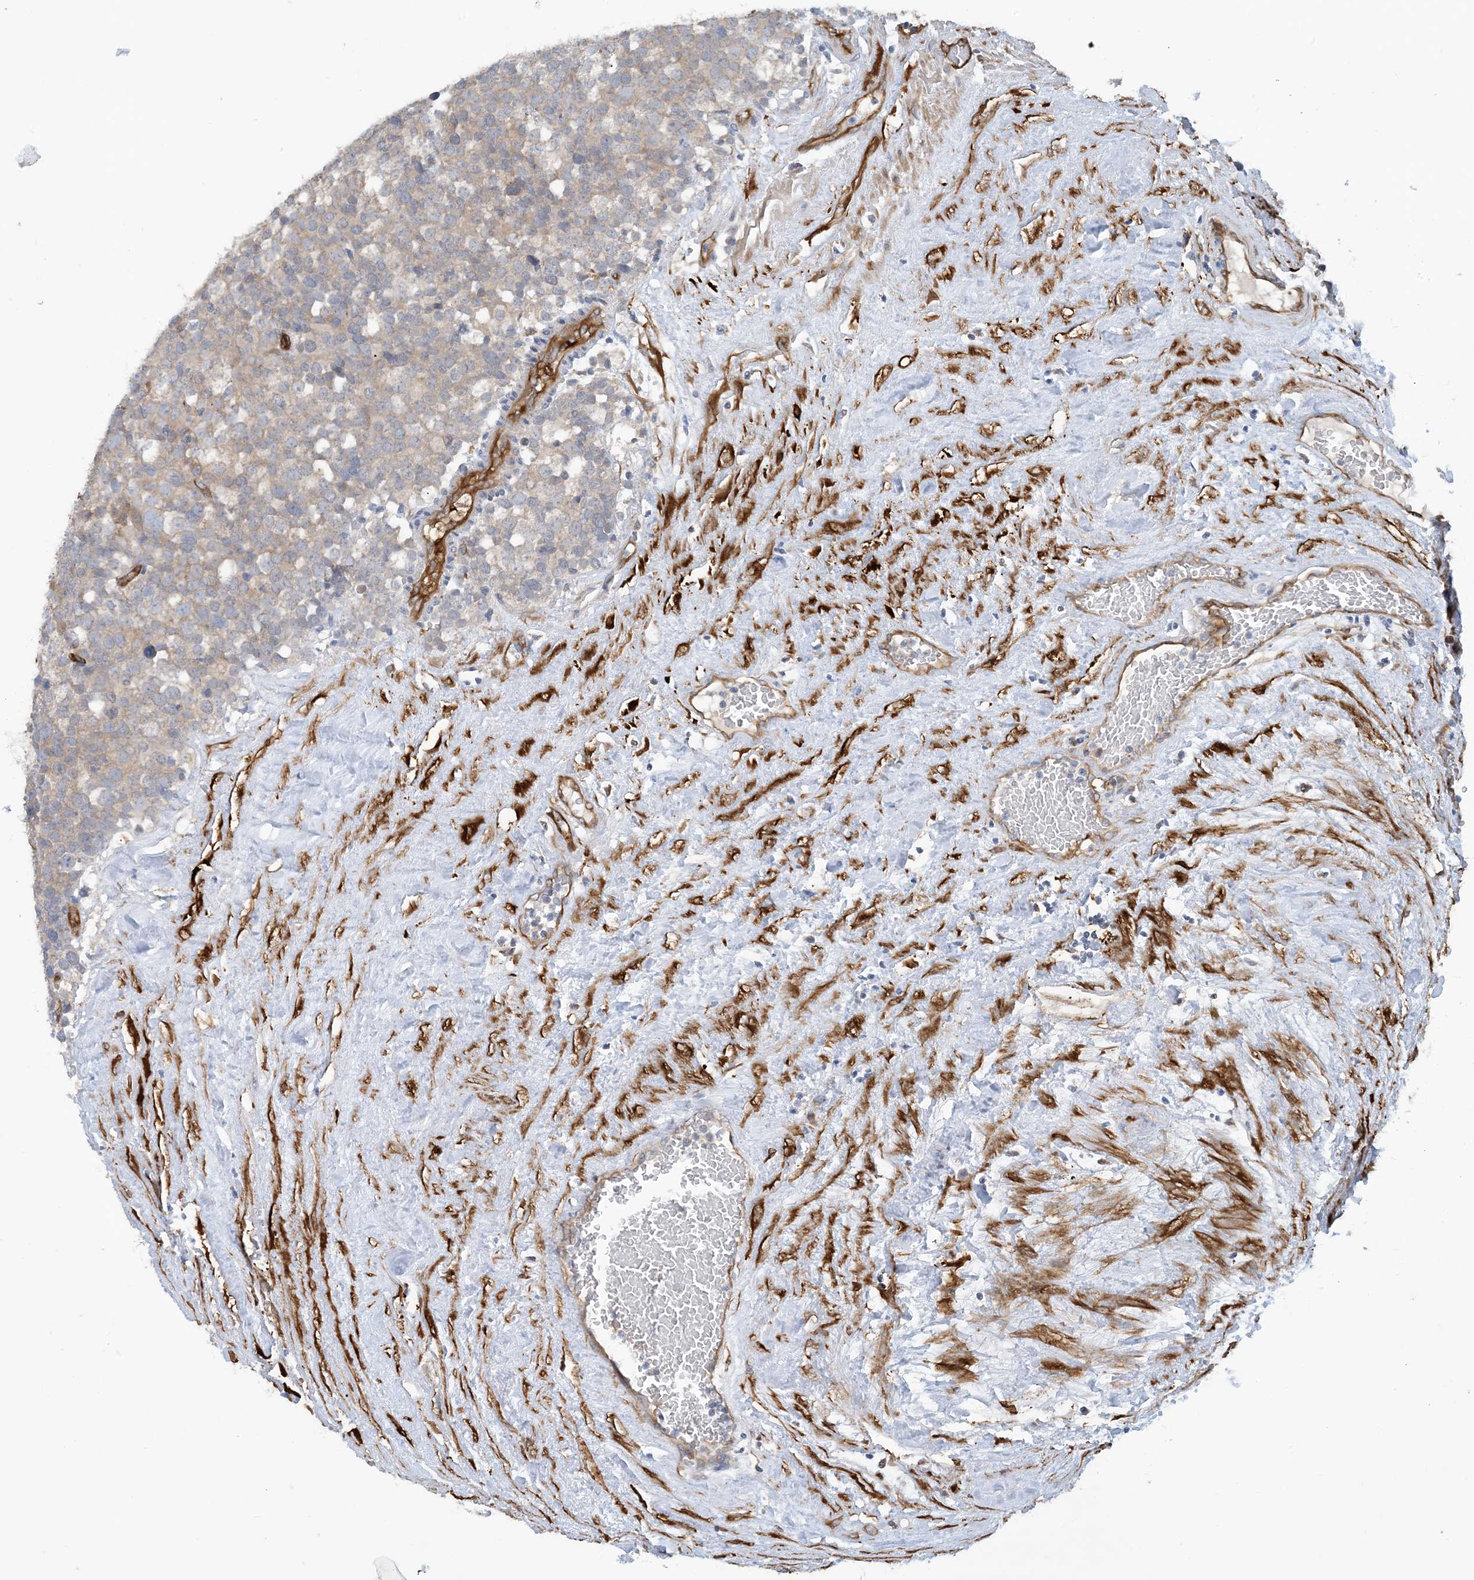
{"staining": {"intensity": "weak", "quantity": "25%-75%", "location": "cytoplasmic/membranous"}, "tissue": "testis cancer", "cell_type": "Tumor cells", "image_type": "cancer", "snomed": [{"axis": "morphology", "description": "Seminoma, NOS"}, {"axis": "topography", "description": "Testis"}], "caption": "Immunohistochemistry image of neoplastic tissue: human testis seminoma stained using immunohistochemistry shows low levels of weak protein expression localized specifically in the cytoplasmic/membranous of tumor cells, appearing as a cytoplasmic/membranous brown color.", "gene": "EIF2A", "patient": {"sex": "male", "age": 71}}